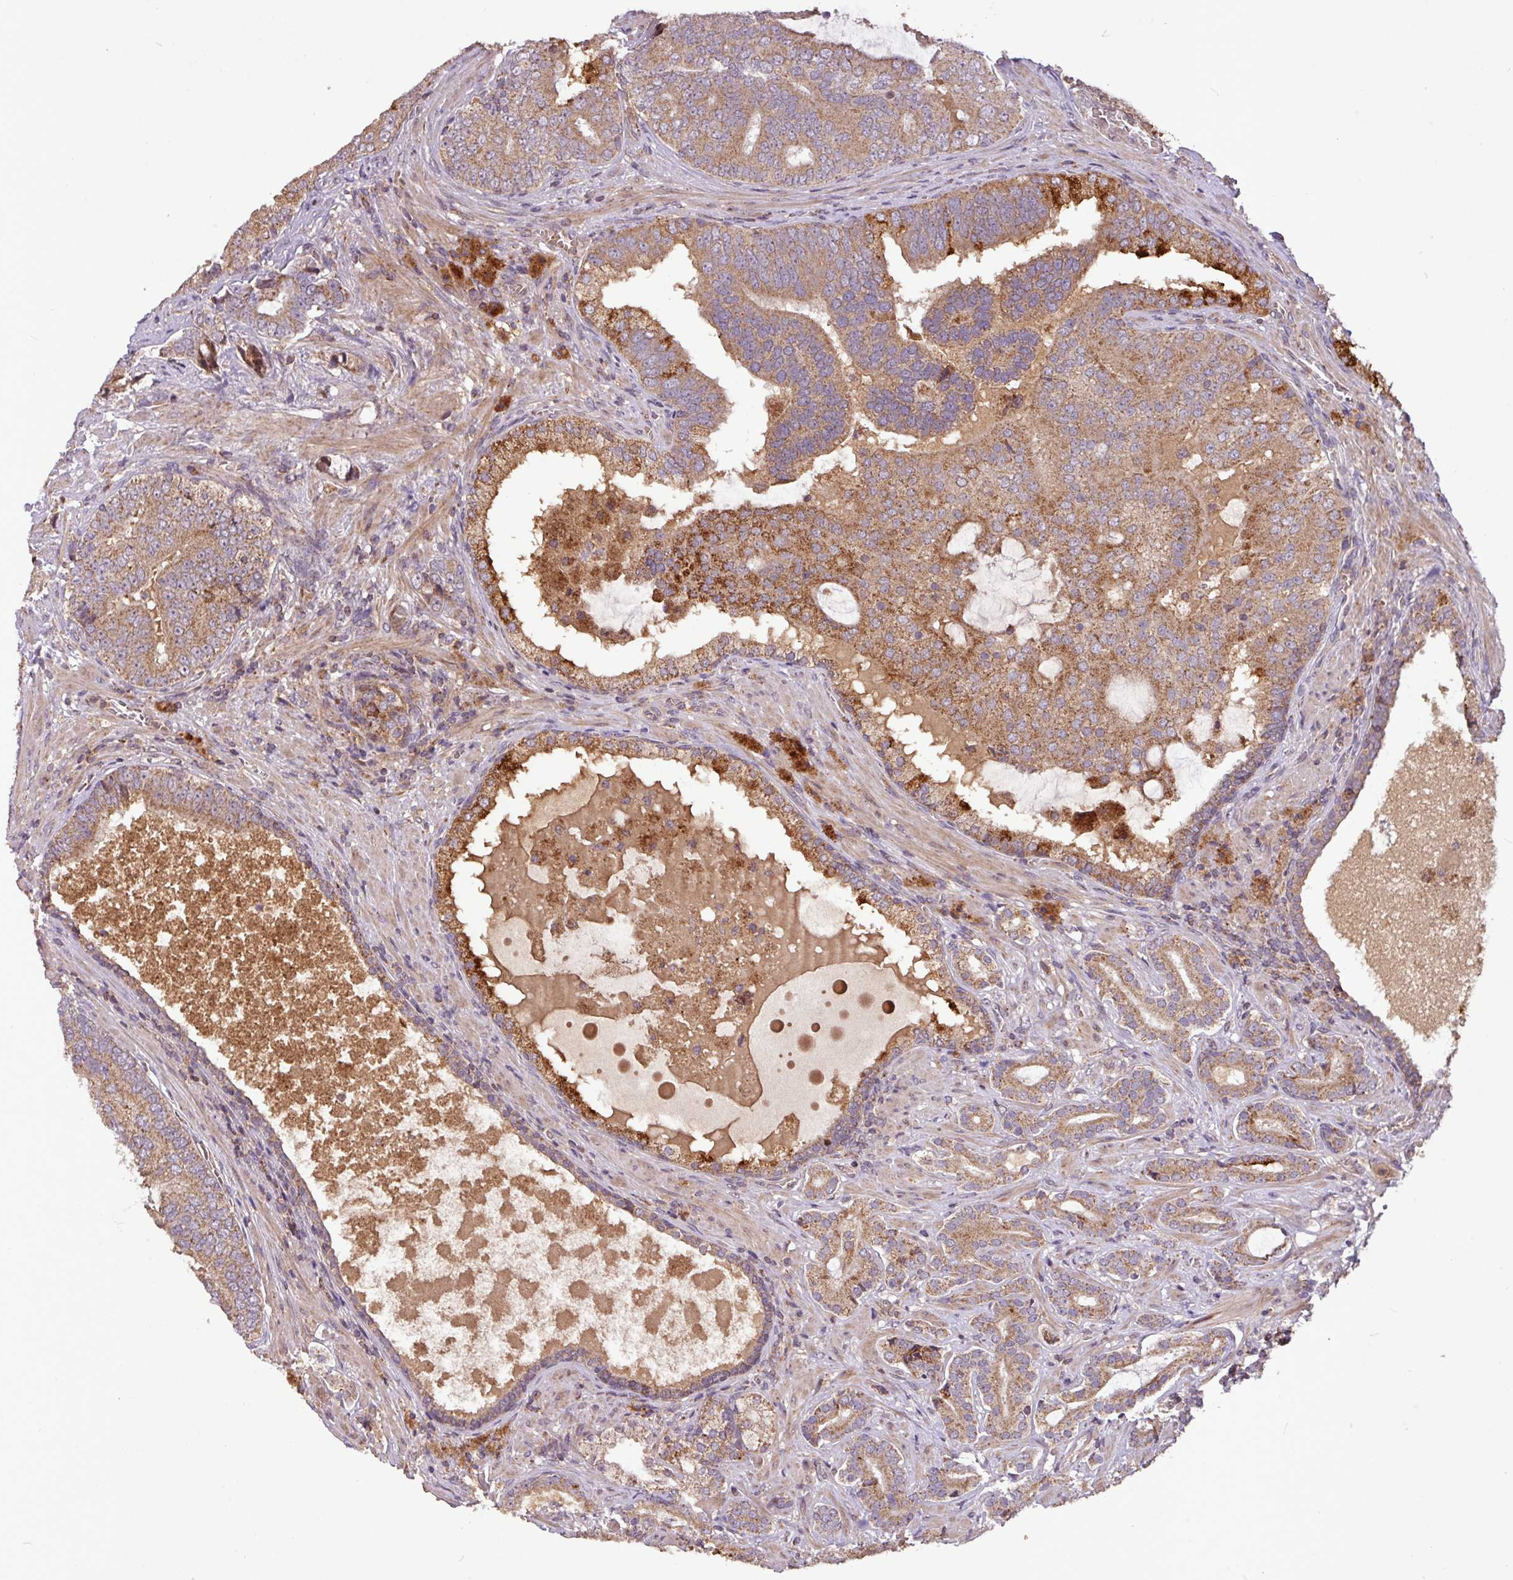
{"staining": {"intensity": "moderate", "quantity": ">75%", "location": "cytoplasmic/membranous"}, "tissue": "prostate cancer", "cell_type": "Tumor cells", "image_type": "cancer", "snomed": [{"axis": "morphology", "description": "Adenocarcinoma, High grade"}, {"axis": "topography", "description": "Prostate"}], "caption": "Immunohistochemical staining of human prostate cancer reveals medium levels of moderate cytoplasmic/membranous protein positivity in about >75% of tumor cells.", "gene": "YPEL3", "patient": {"sex": "male", "age": 55}}